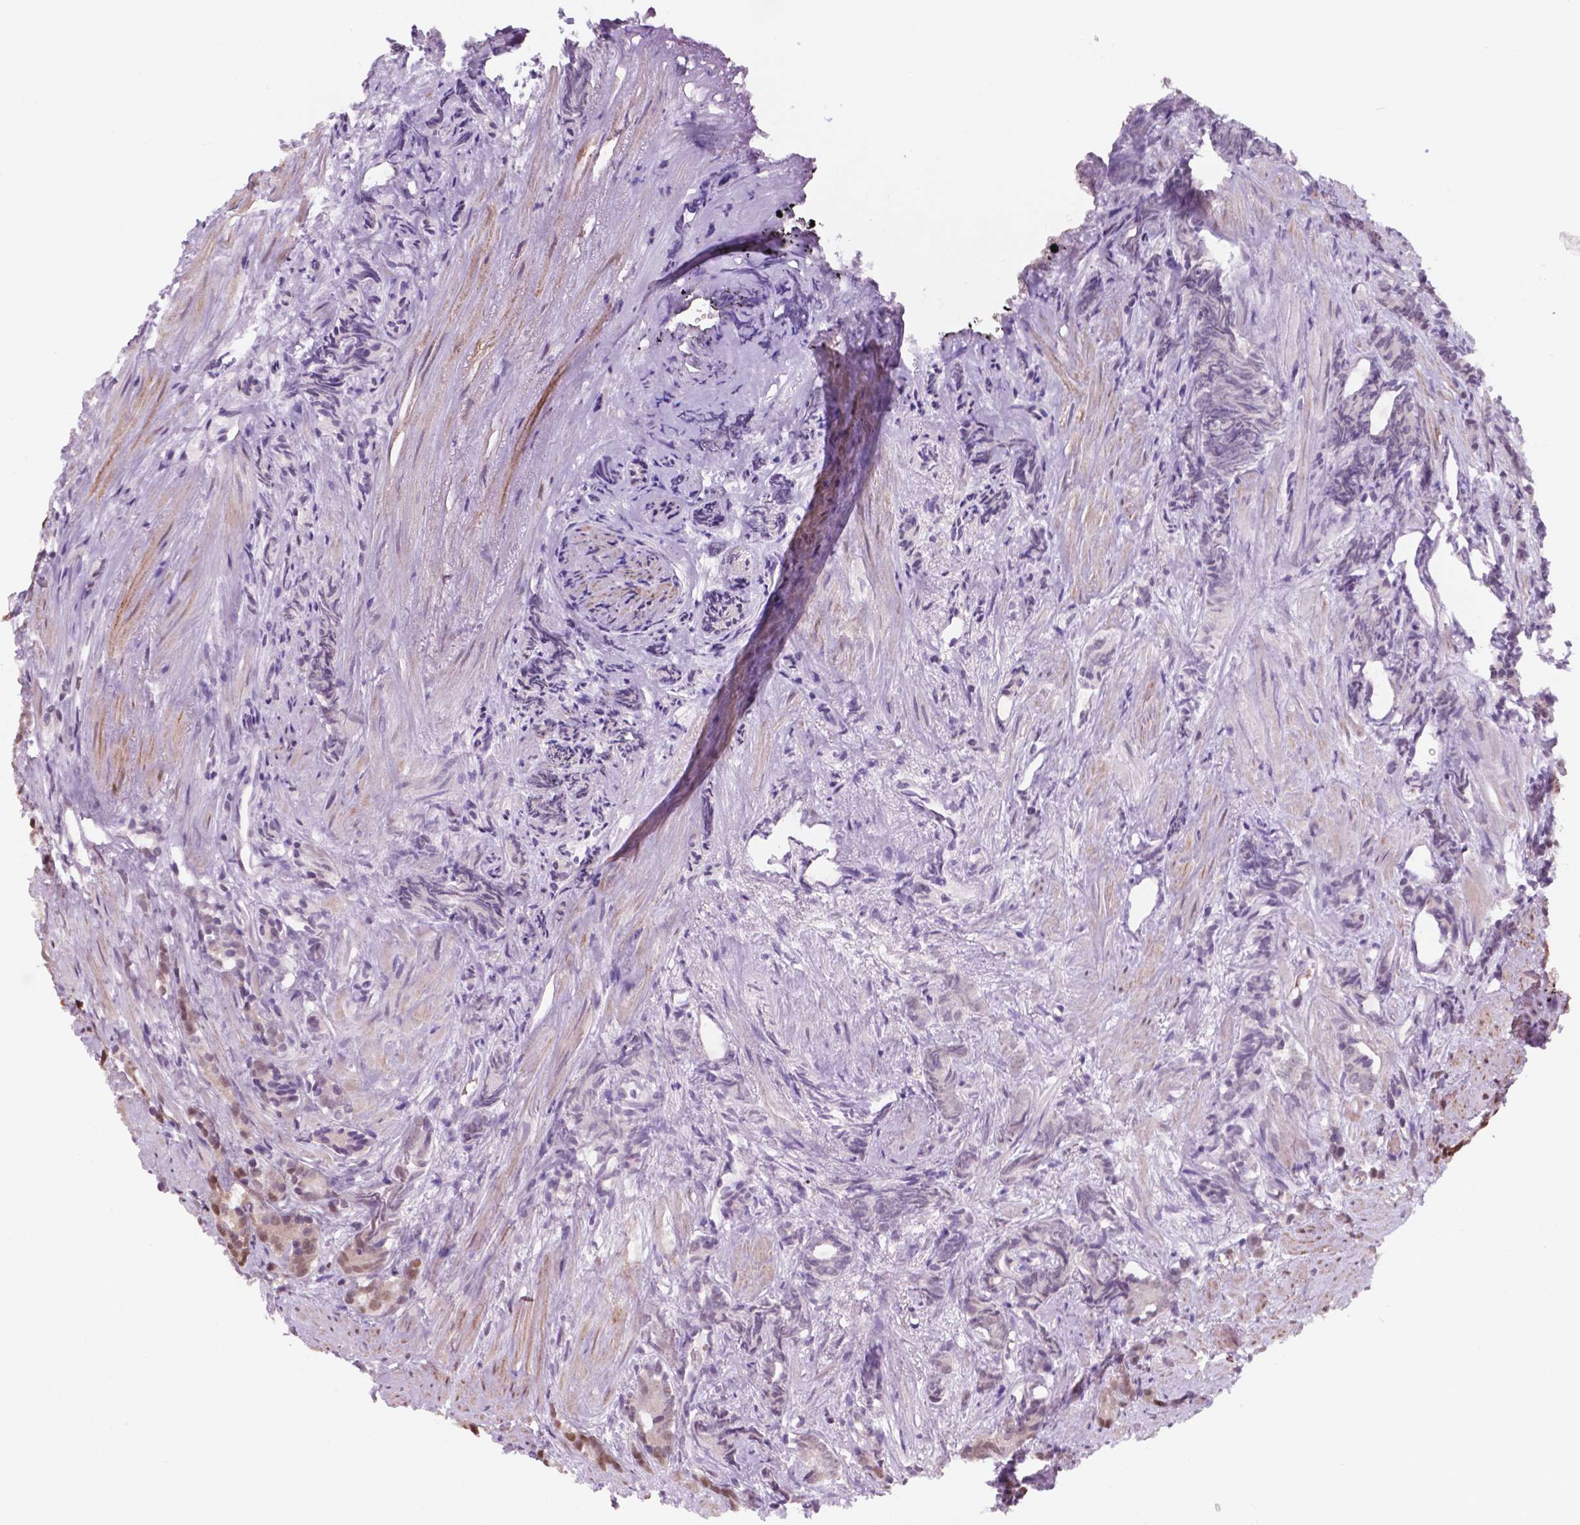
{"staining": {"intensity": "moderate", "quantity": ">75%", "location": "cytoplasmic/membranous,nuclear"}, "tissue": "prostate cancer", "cell_type": "Tumor cells", "image_type": "cancer", "snomed": [{"axis": "morphology", "description": "Adenocarcinoma, High grade"}, {"axis": "topography", "description": "Prostate"}], "caption": "This histopathology image shows prostate cancer stained with IHC to label a protein in brown. The cytoplasmic/membranous and nuclear of tumor cells show moderate positivity for the protein. Nuclei are counter-stained blue.", "gene": "NDUFA10", "patient": {"sex": "male", "age": 84}}